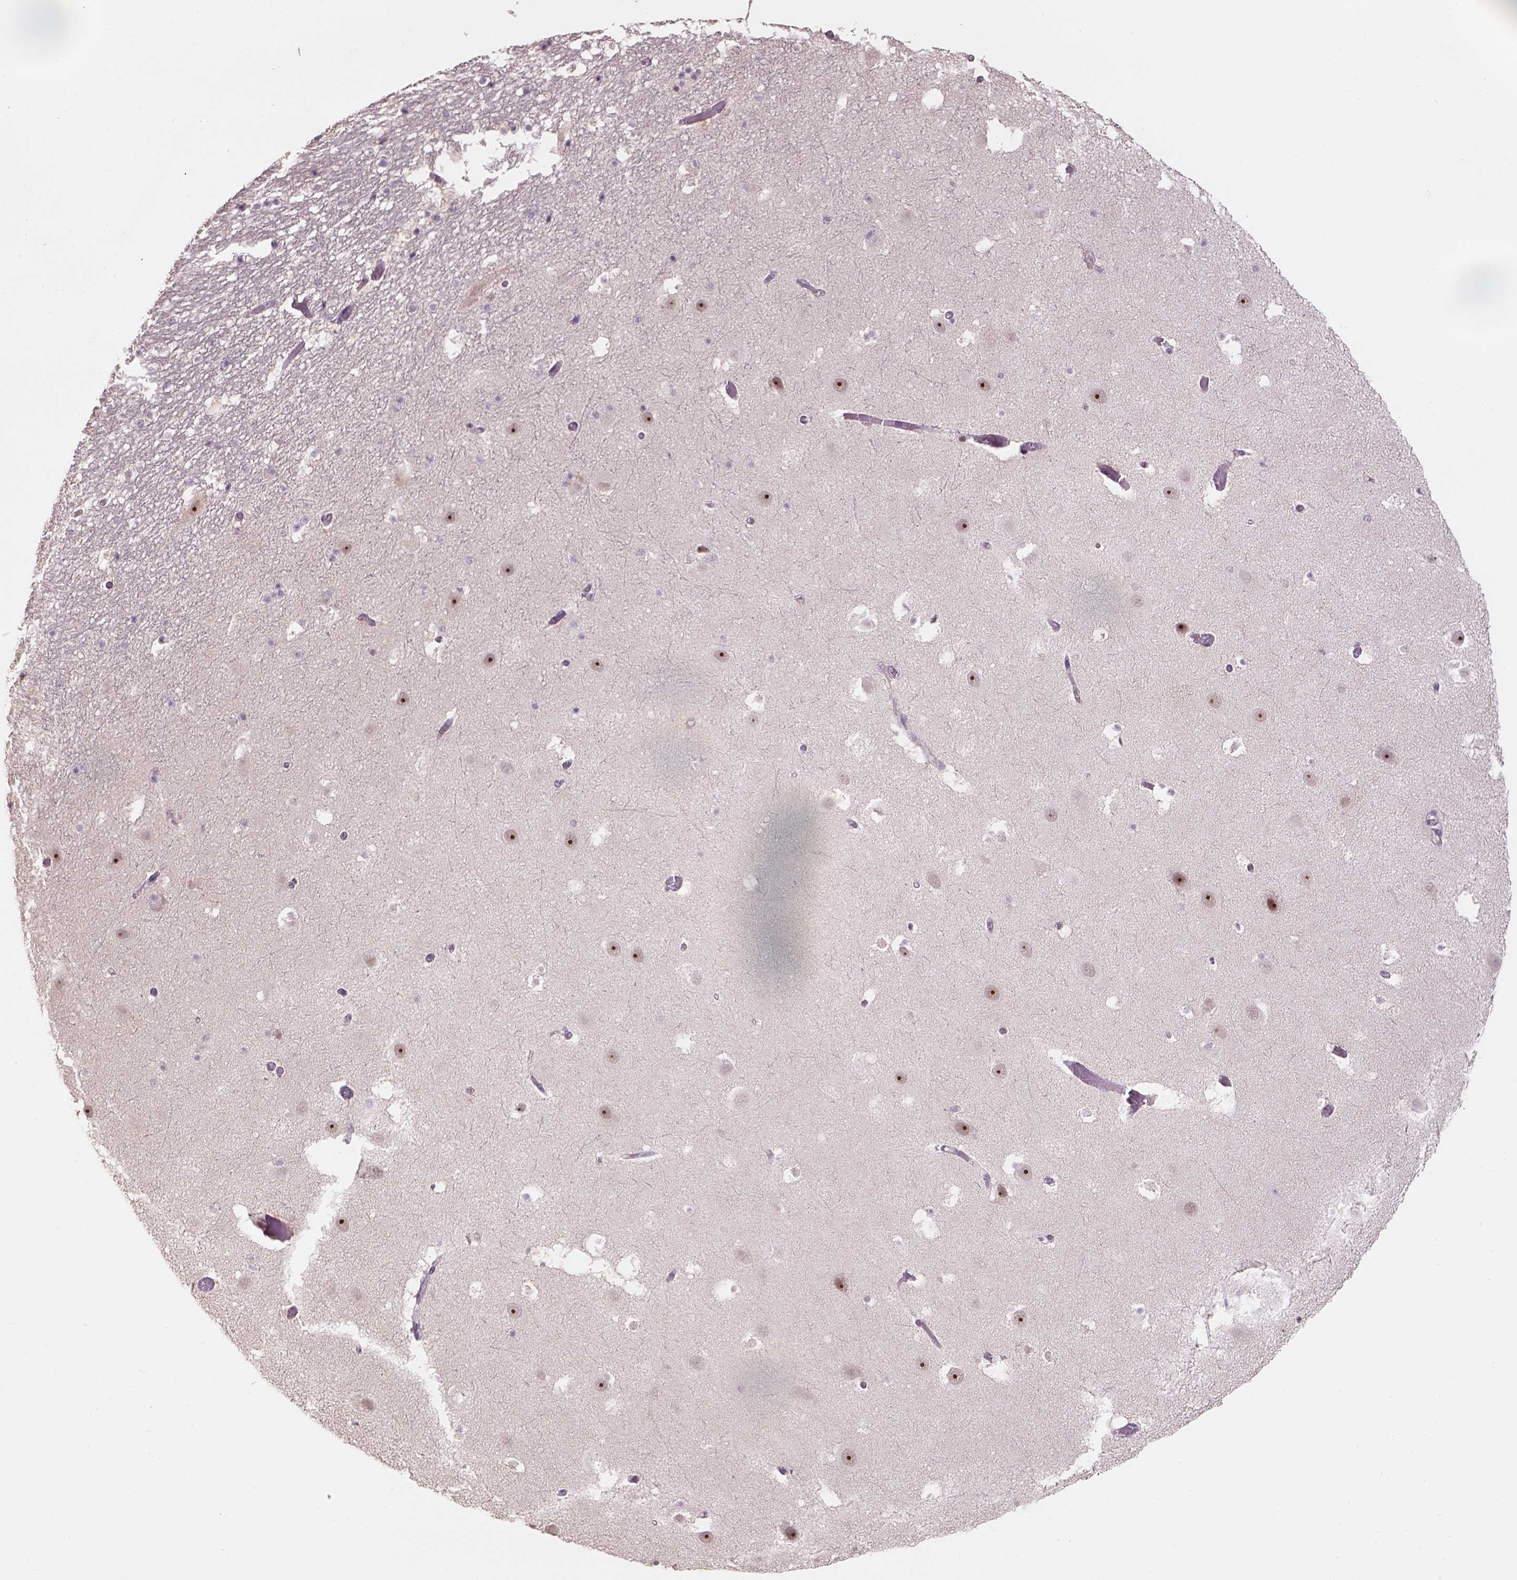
{"staining": {"intensity": "negative", "quantity": "none", "location": "none"}, "tissue": "hippocampus", "cell_type": "Glial cells", "image_type": "normal", "snomed": [{"axis": "morphology", "description": "Normal tissue, NOS"}, {"axis": "topography", "description": "Hippocampus"}], "caption": "The photomicrograph shows no significant positivity in glial cells of hippocampus.", "gene": "DDX50", "patient": {"sex": "male", "age": 26}}